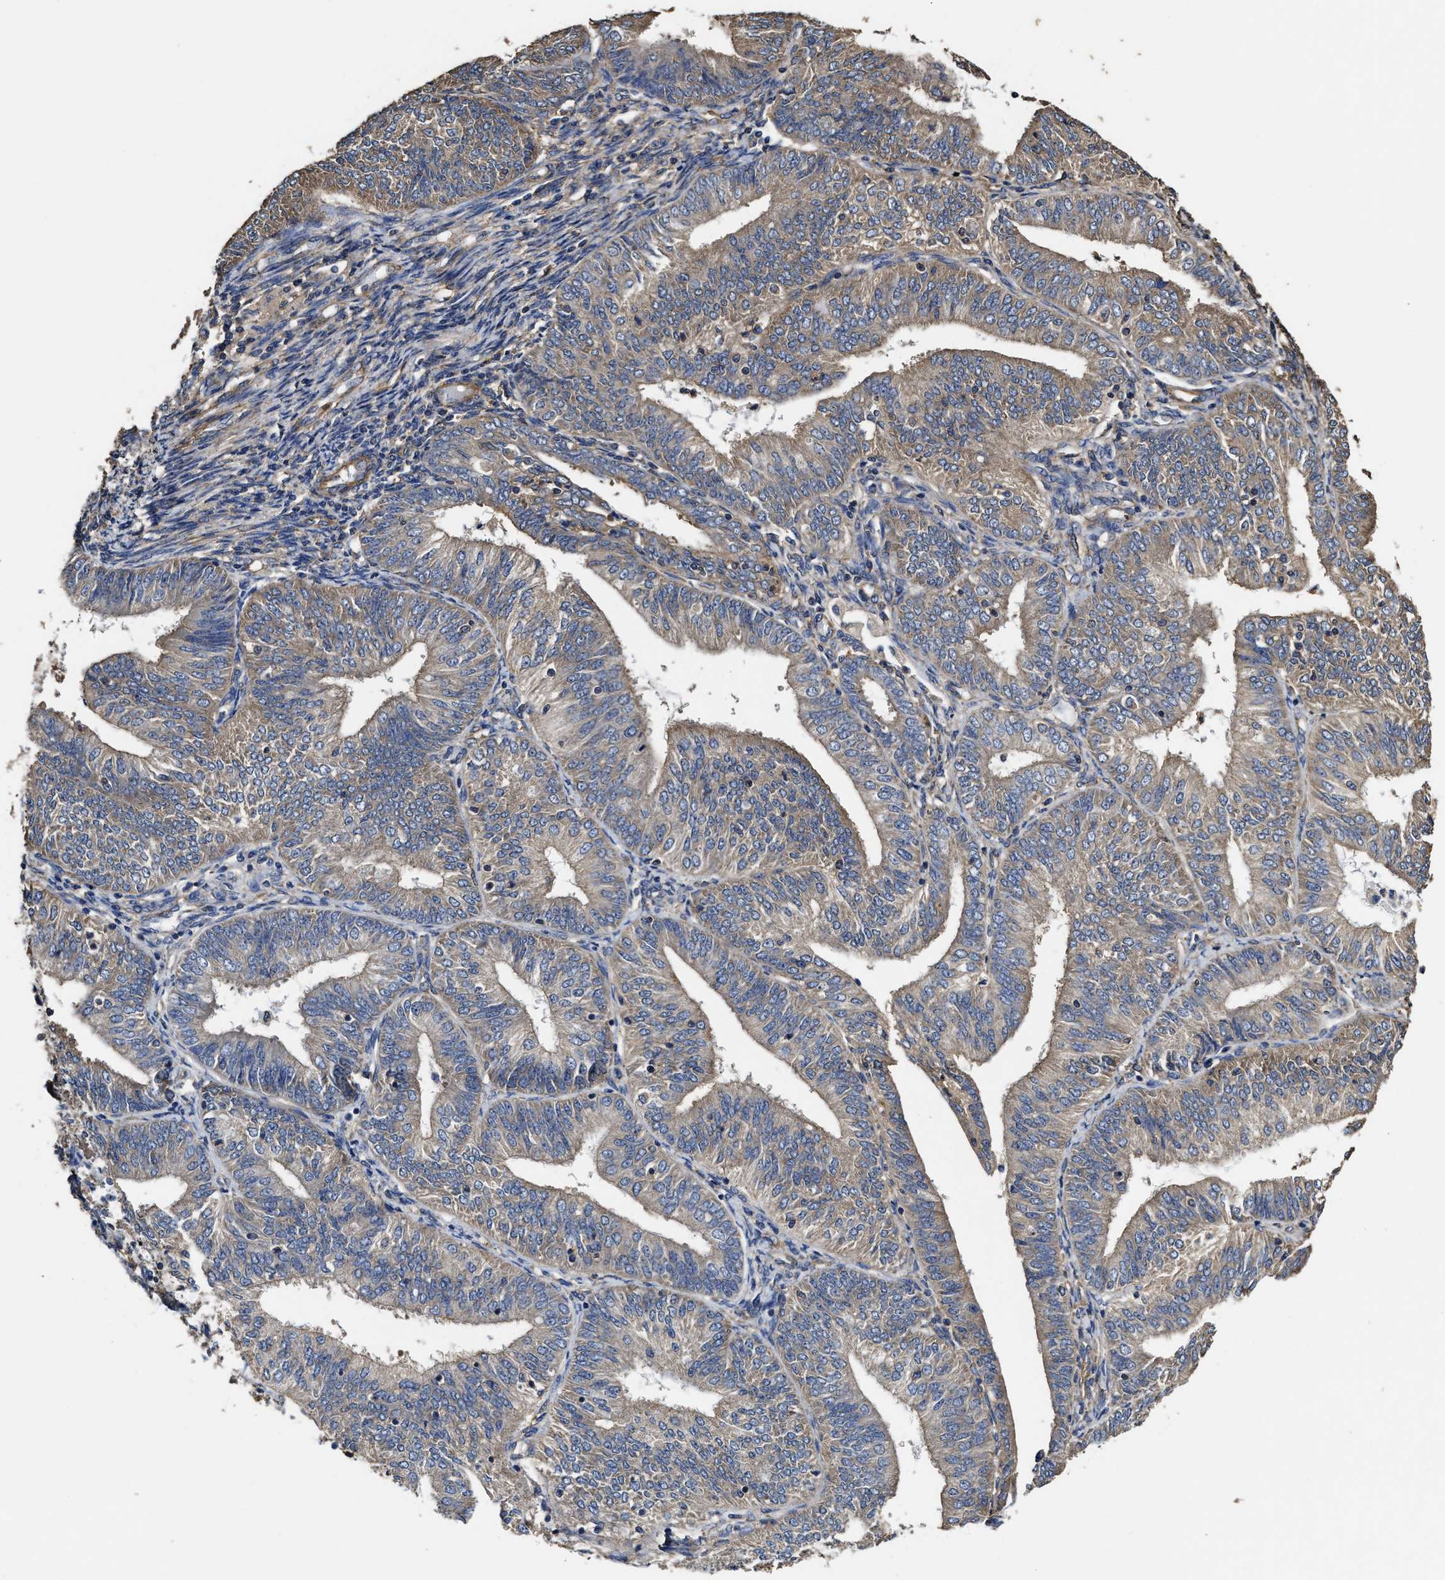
{"staining": {"intensity": "weak", "quantity": "25%-75%", "location": "cytoplasmic/membranous"}, "tissue": "endometrial cancer", "cell_type": "Tumor cells", "image_type": "cancer", "snomed": [{"axis": "morphology", "description": "Adenocarcinoma, NOS"}, {"axis": "topography", "description": "Endometrium"}], "caption": "Endometrial cancer (adenocarcinoma) stained with a protein marker reveals weak staining in tumor cells.", "gene": "SFXN4", "patient": {"sex": "female", "age": 58}}